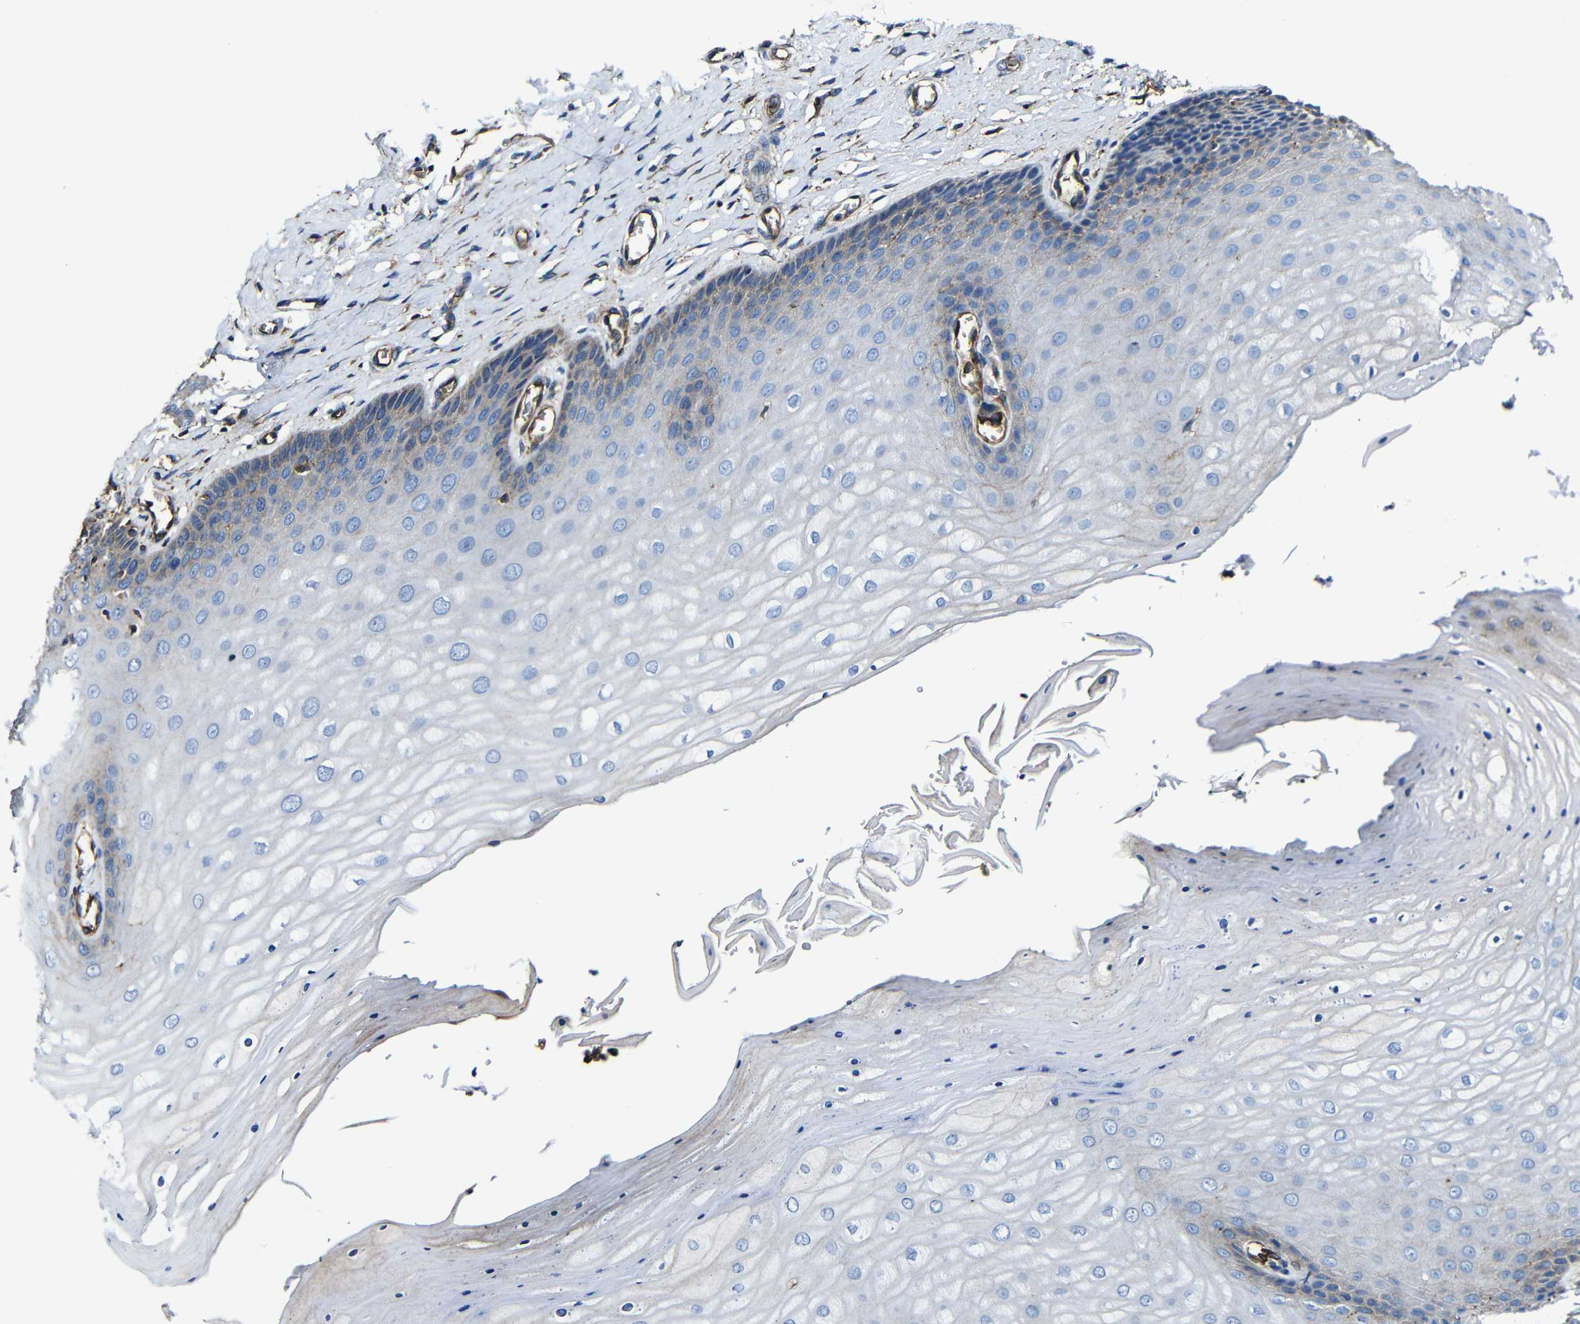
{"staining": {"intensity": "weak", "quantity": ">75%", "location": "cytoplasmic/membranous"}, "tissue": "cervix", "cell_type": "Glandular cells", "image_type": "normal", "snomed": [{"axis": "morphology", "description": "Normal tissue, NOS"}, {"axis": "topography", "description": "Cervix"}], "caption": "Protein staining of normal cervix exhibits weak cytoplasmic/membranous positivity in approximately >75% of glandular cells.", "gene": "MSN", "patient": {"sex": "female", "age": 55}}